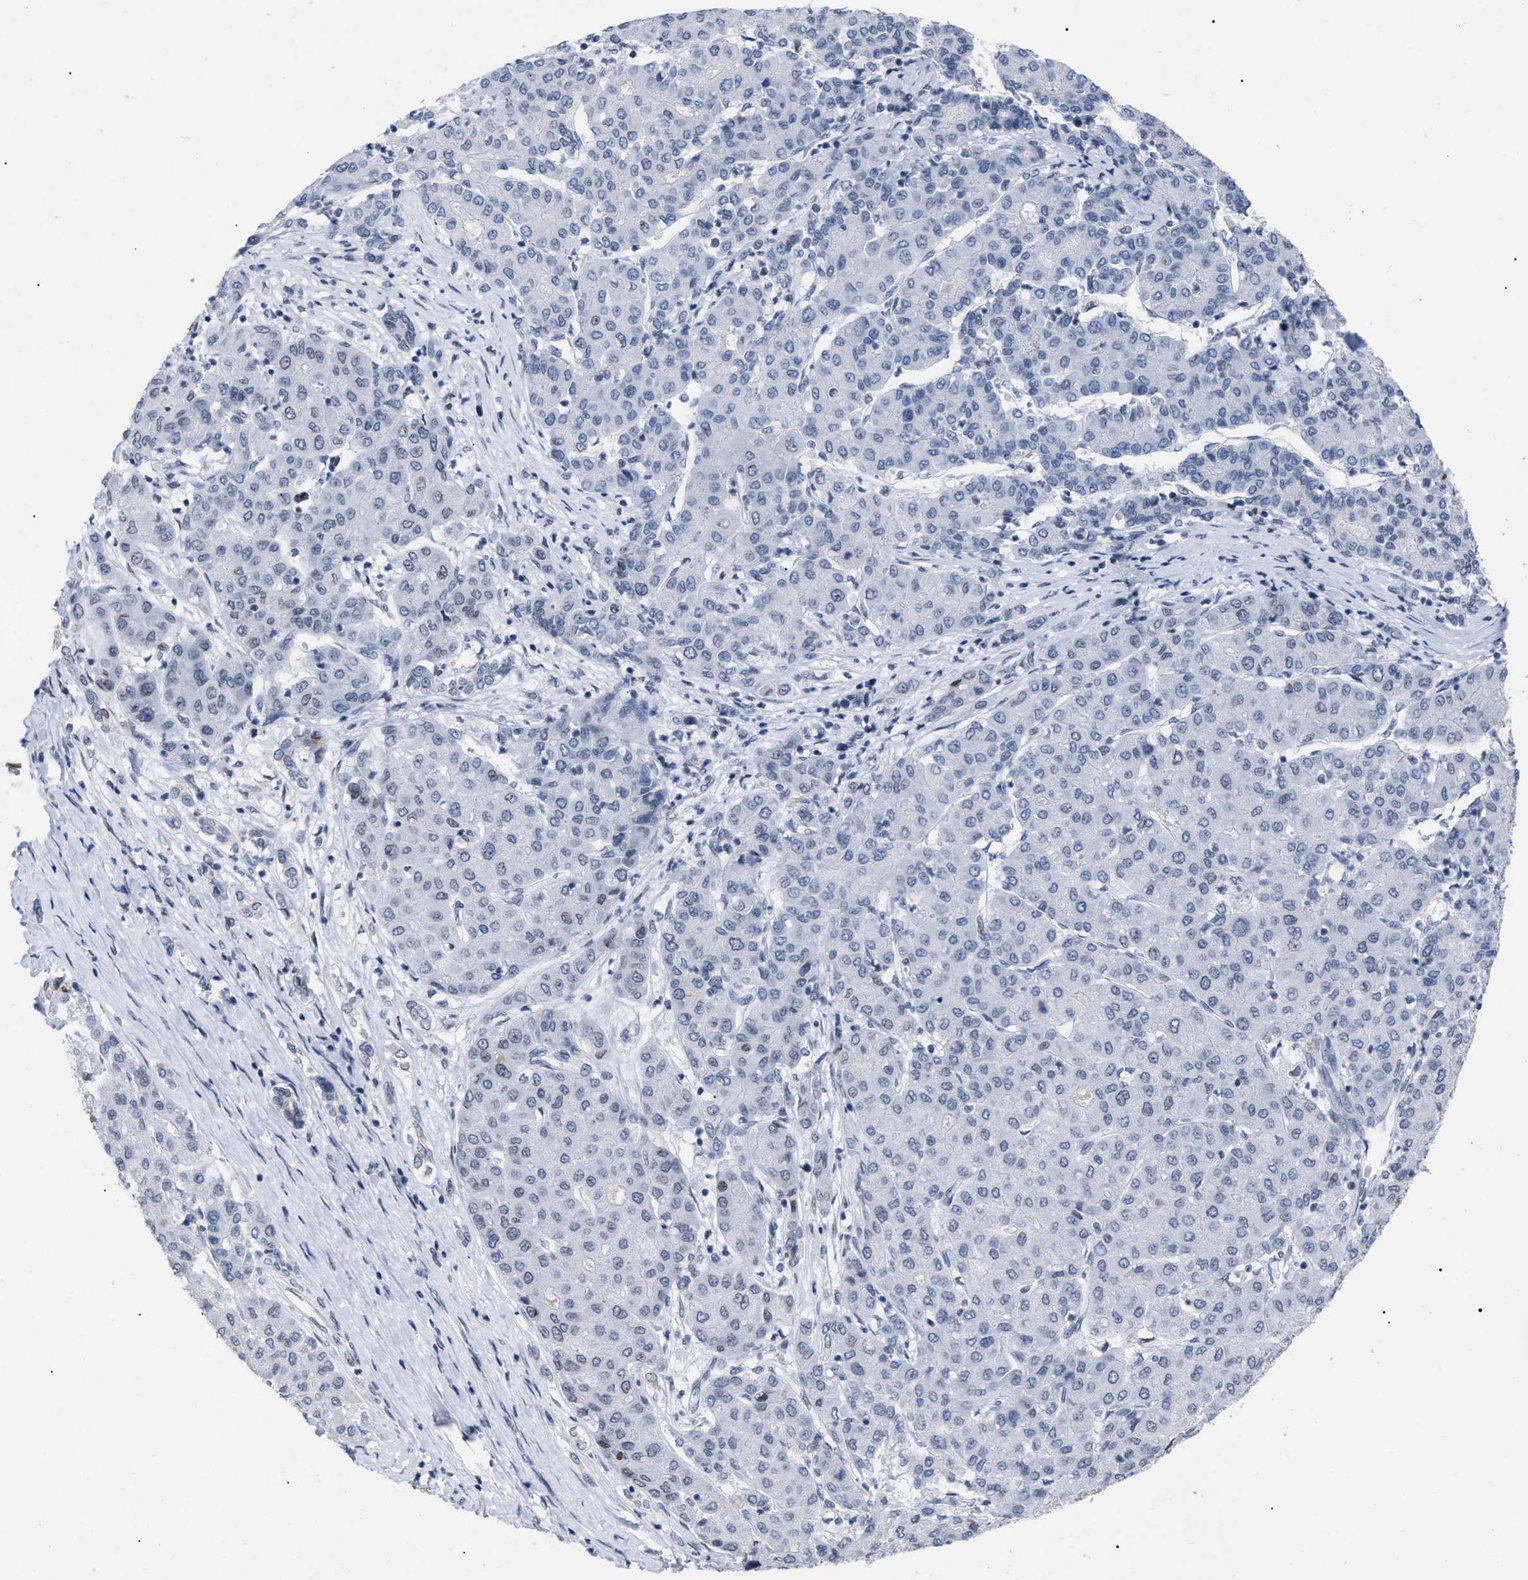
{"staining": {"intensity": "negative", "quantity": "none", "location": "none"}, "tissue": "liver cancer", "cell_type": "Tumor cells", "image_type": "cancer", "snomed": [{"axis": "morphology", "description": "Carcinoma, Hepatocellular, NOS"}, {"axis": "topography", "description": "Liver"}], "caption": "Immunohistochemistry (IHC) of liver hepatocellular carcinoma demonstrates no positivity in tumor cells.", "gene": "TPR", "patient": {"sex": "male", "age": 65}}